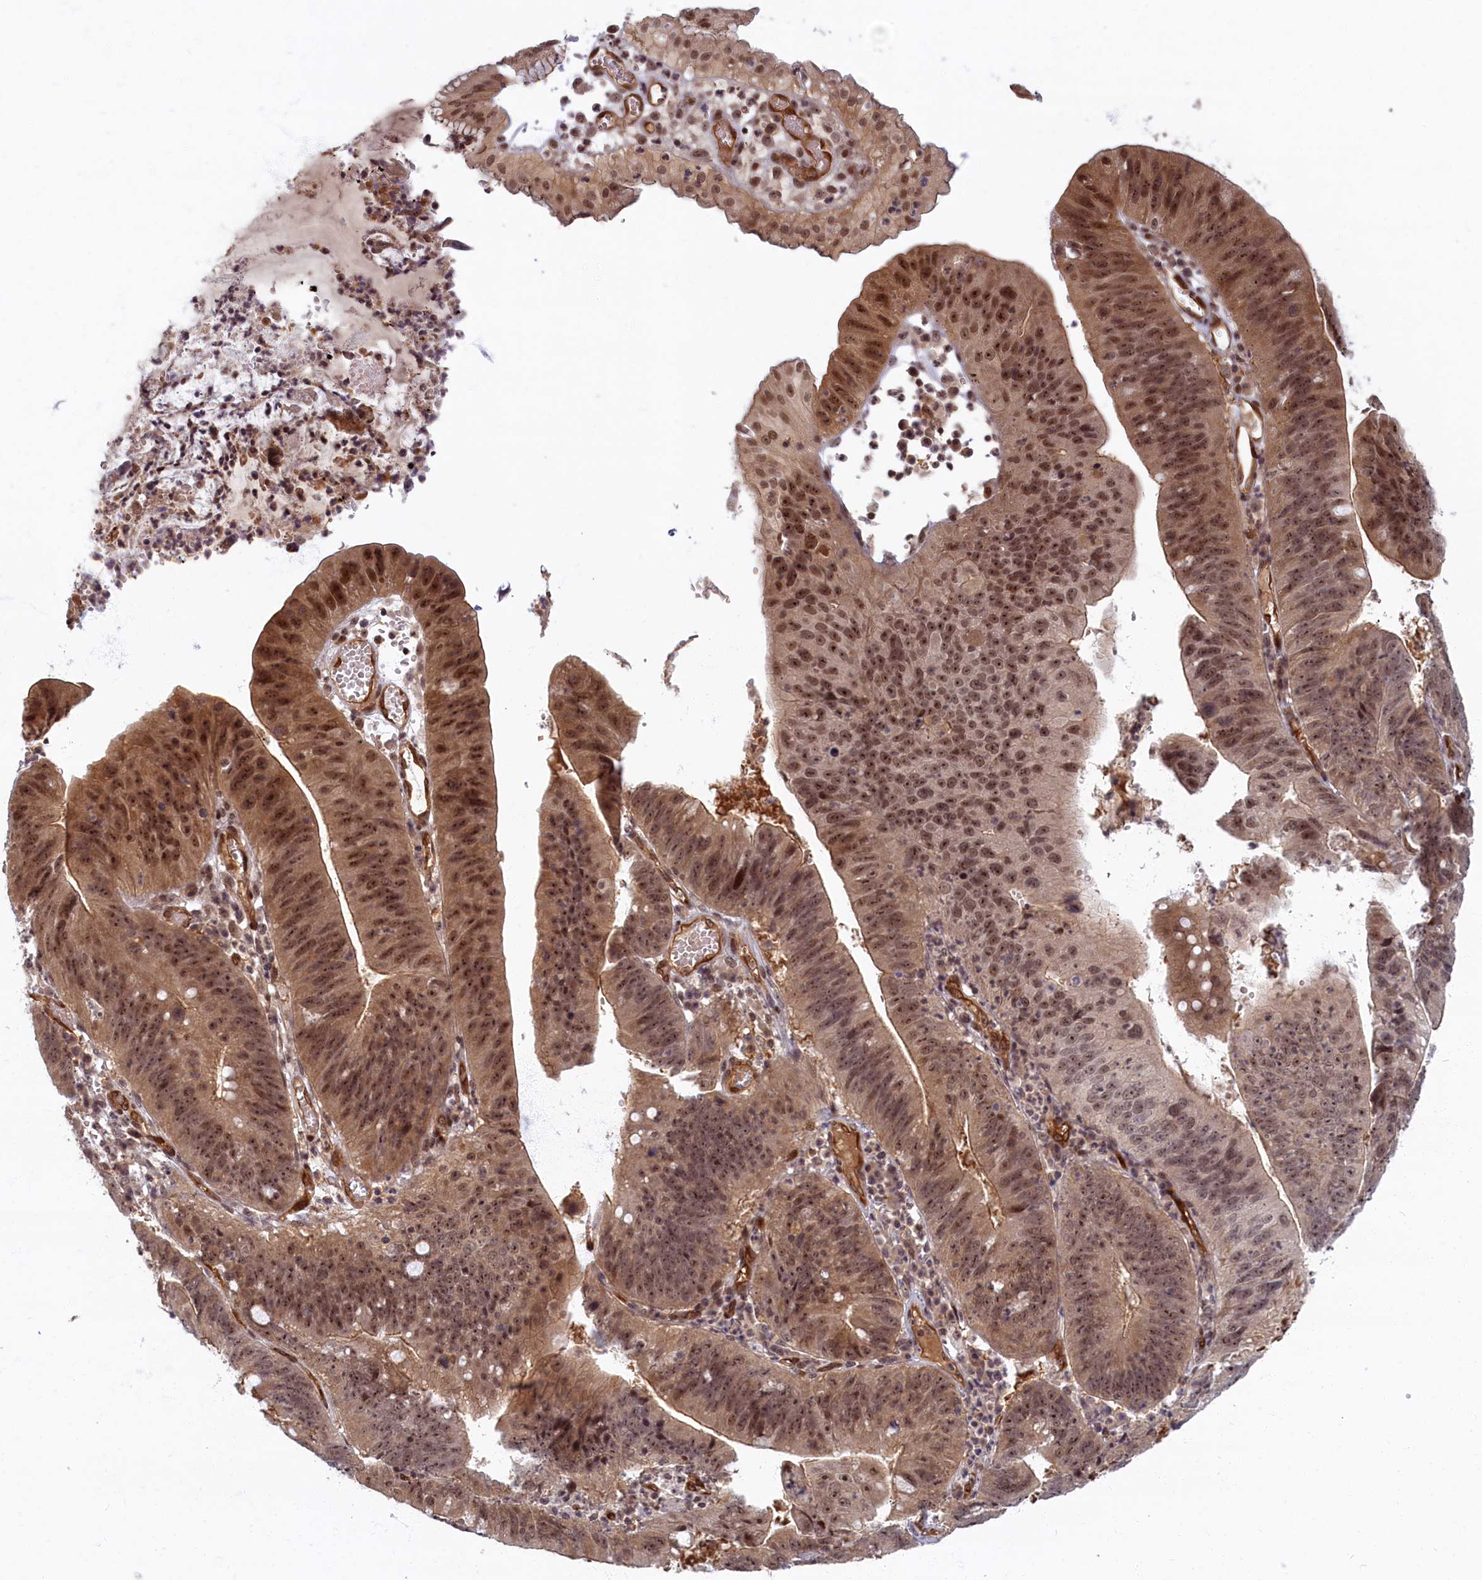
{"staining": {"intensity": "moderate", "quantity": ">75%", "location": "cytoplasmic/membranous,nuclear"}, "tissue": "stomach cancer", "cell_type": "Tumor cells", "image_type": "cancer", "snomed": [{"axis": "morphology", "description": "Adenocarcinoma, NOS"}, {"axis": "topography", "description": "Stomach"}], "caption": "This photomicrograph shows immunohistochemistry (IHC) staining of human stomach cancer, with medium moderate cytoplasmic/membranous and nuclear staining in approximately >75% of tumor cells.", "gene": "SNRK", "patient": {"sex": "male", "age": 59}}